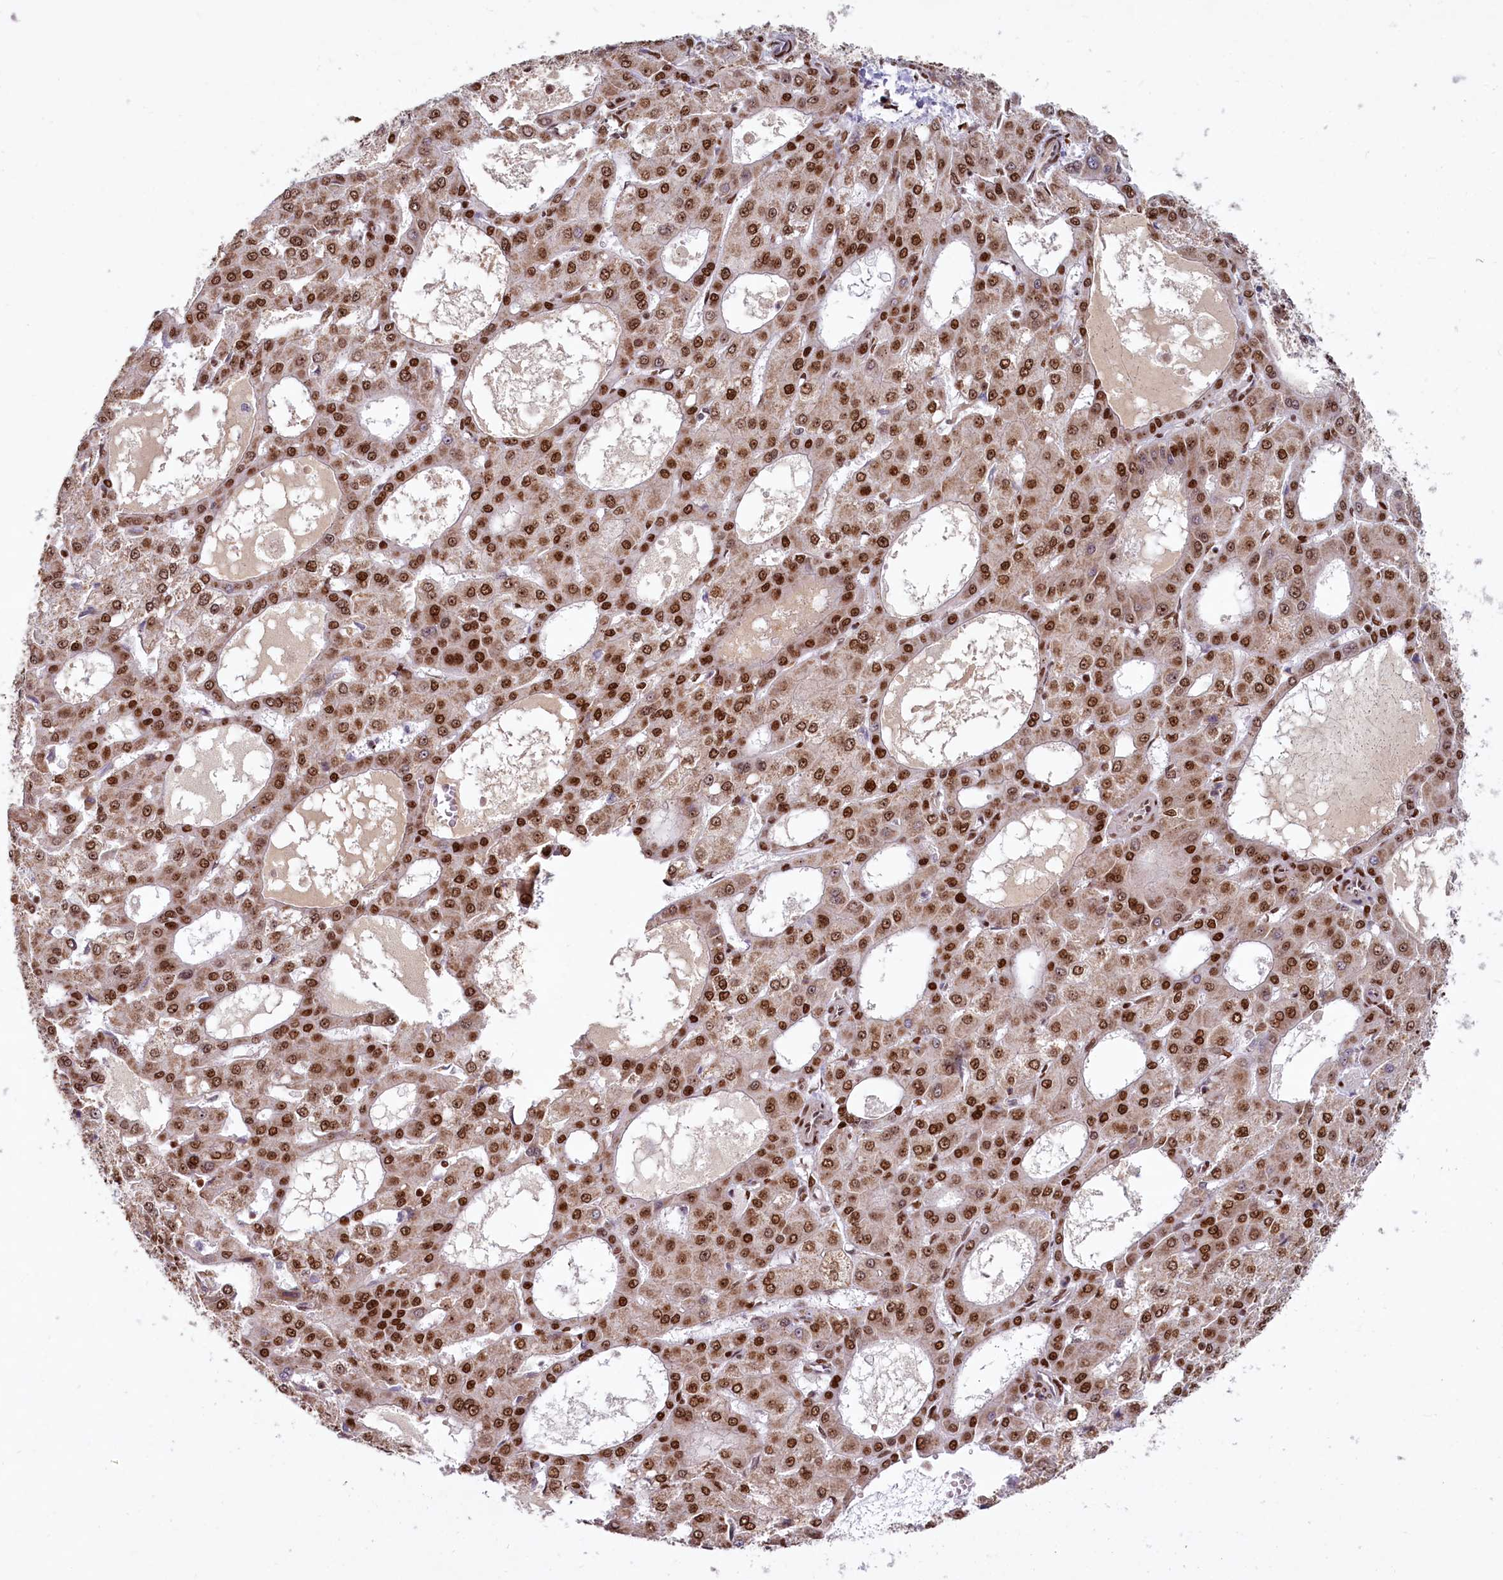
{"staining": {"intensity": "strong", "quantity": ">75%", "location": "nuclear"}, "tissue": "liver cancer", "cell_type": "Tumor cells", "image_type": "cancer", "snomed": [{"axis": "morphology", "description": "Carcinoma, Hepatocellular, NOS"}, {"axis": "topography", "description": "Liver"}], "caption": "Immunohistochemistry (DAB) staining of human liver cancer displays strong nuclear protein positivity in about >75% of tumor cells. Nuclei are stained in blue.", "gene": "TCOF1", "patient": {"sex": "male", "age": 47}}